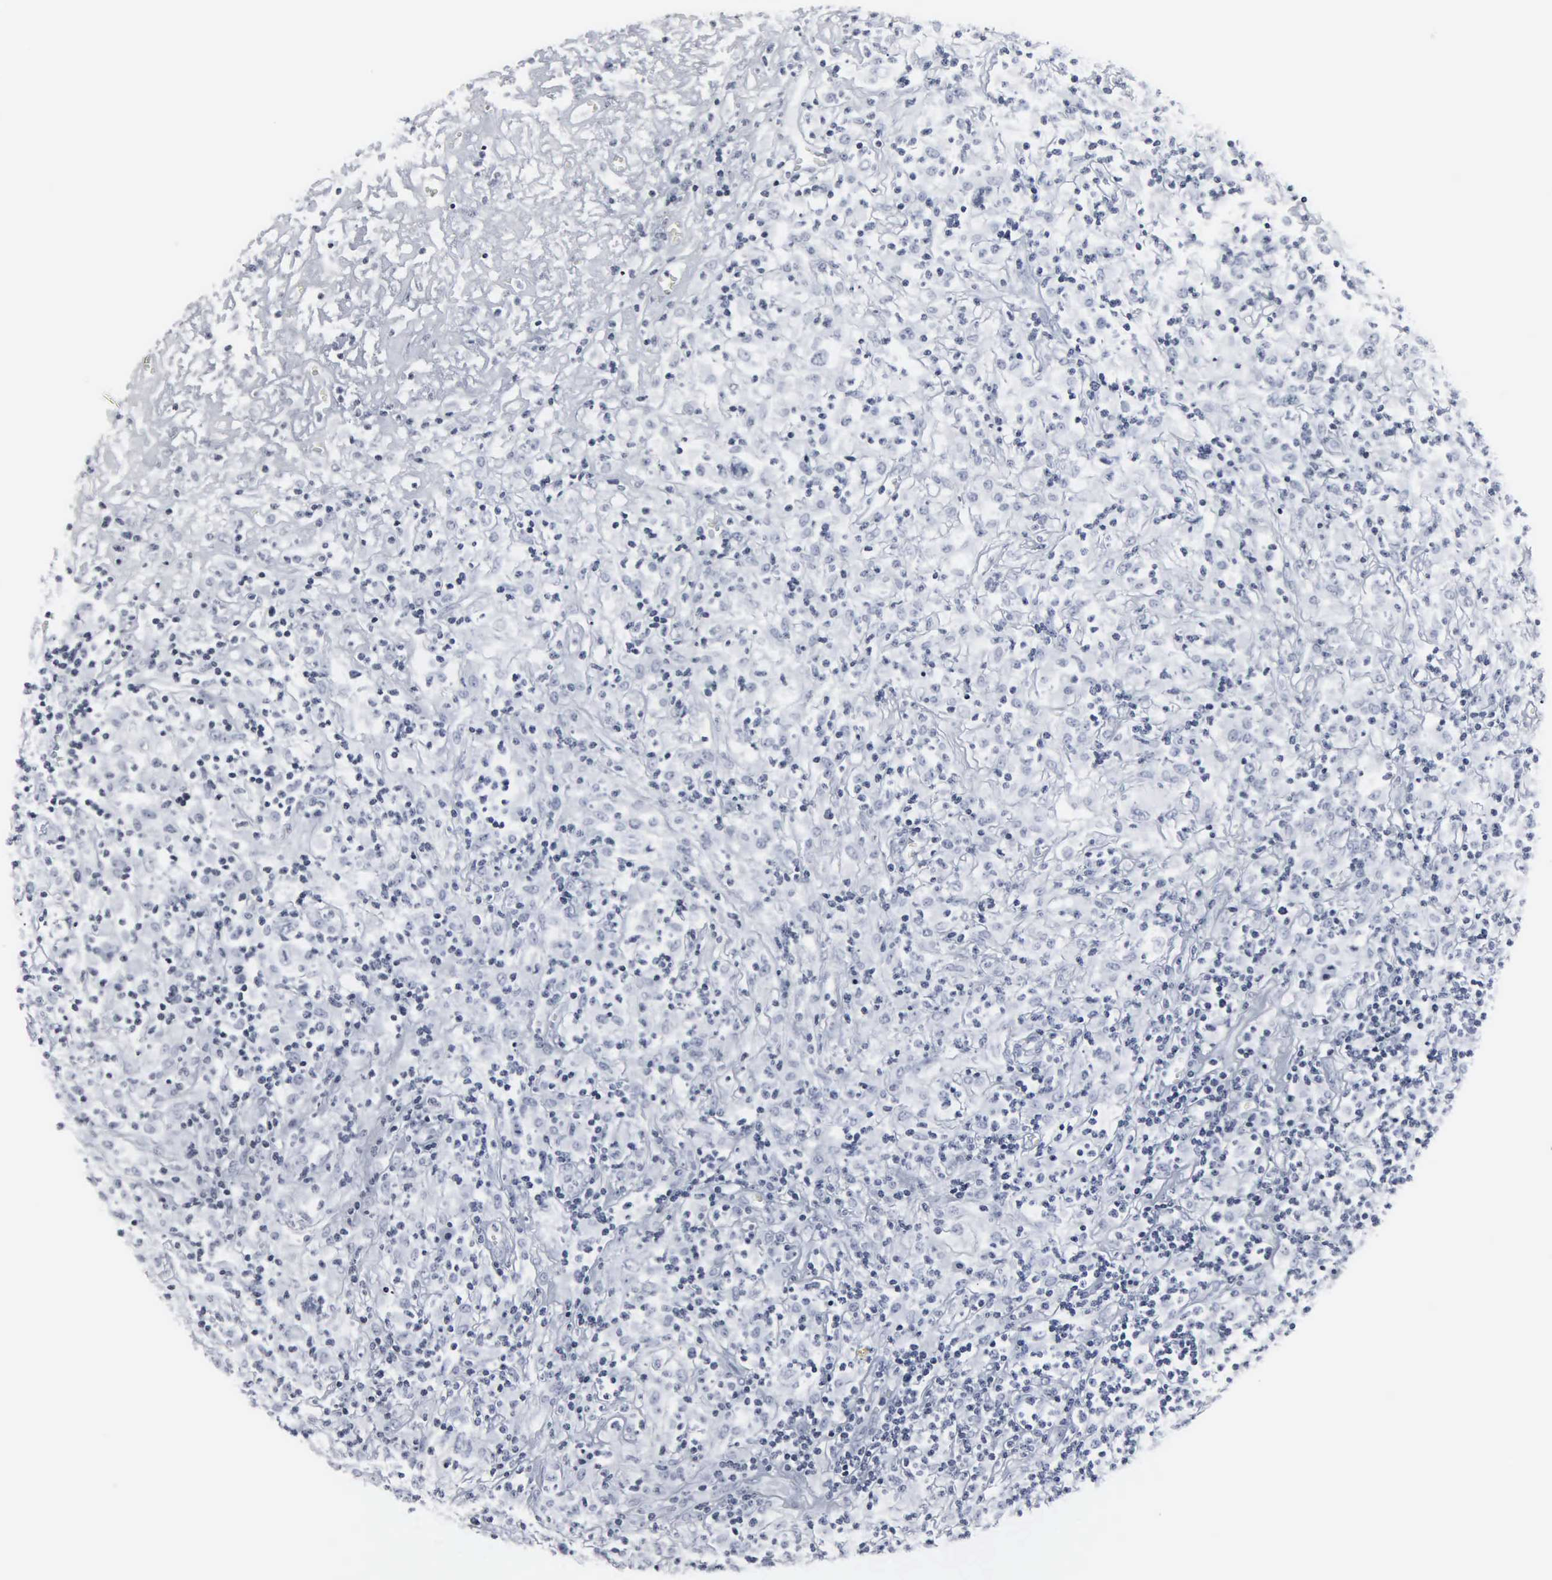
{"staining": {"intensity": "negative", "quantity": "none", "location": "none"}, "tissue": "lymphoma", "cell_type": "Tumor cells", "image_type": "cancer", "snomed": [{"axis": "morphology", "description": "Hodgkin's disease, NOS"}, {"axis": "topography", "description": "Lymph node"}], "caption": "Immunohistochemistry photomicrograph of human lymphoma stained for a protein (brown), which exhibits no staining in tumor cells.", "gene": "DGCR2", "patient": {"sex": "male", "age": 46}}